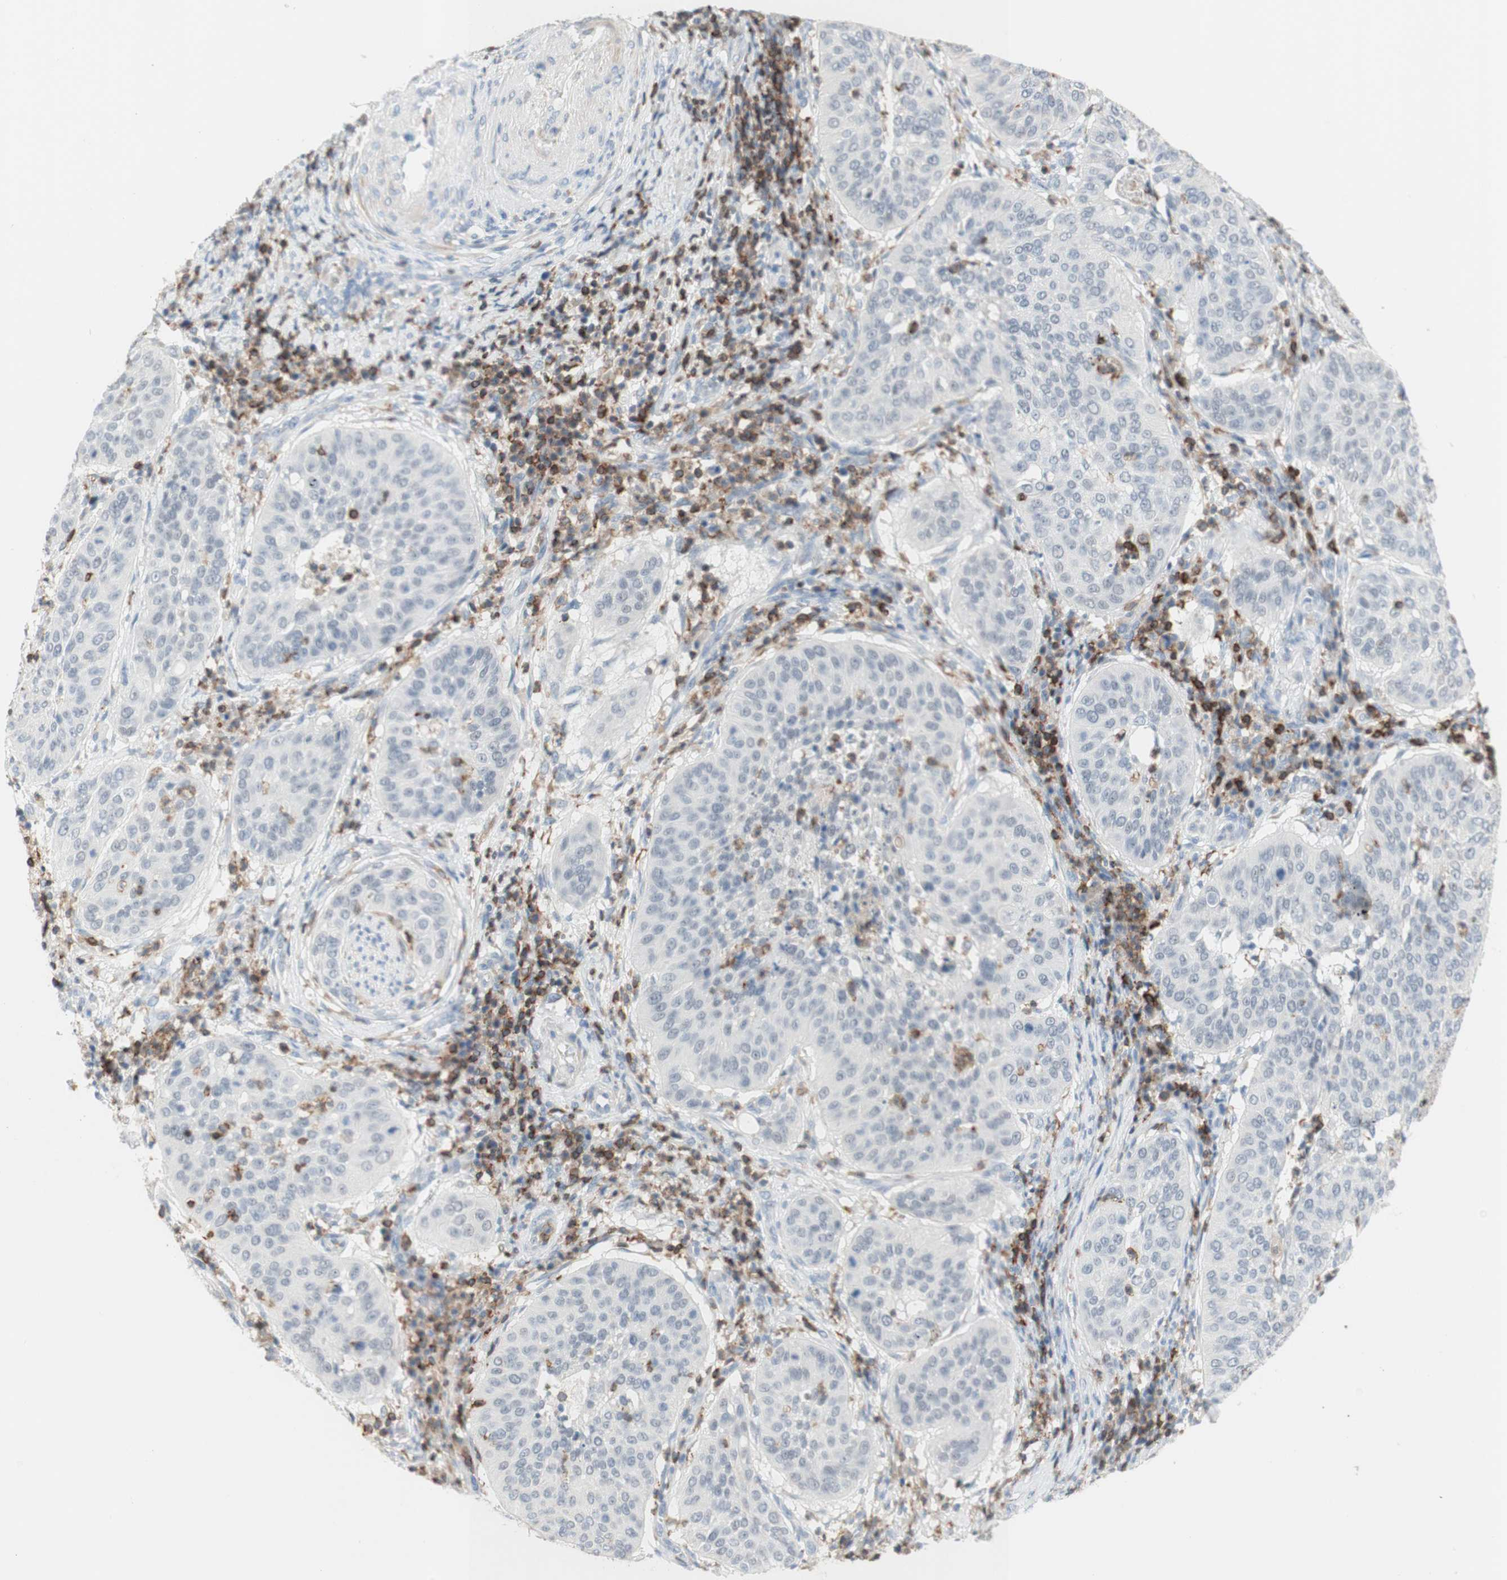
{"staining": {"intensity": "negative", "quantity": "none", "location": "none"}, "tissue": "cervical cancer", "cell_type": "Tumor cells", "image_type": "cancer", "snomed": [{"axis": "morphology", "description": "Normal tissue, NOS"}, {"axis": "morphology", "description": "Squamous cell carcinoma, NOS"}, {"axis": "topography", "description": "Cervix"}], "caption": "The image demonstrates no staining of tumor cells in cervical cancer (squamous cell carcinoma). The staining is performed using DAB (3,3'-diaminobenzidine) brown chromogen with nuclei counter-stained in using hematoxylin.", "gene": "SPINK6", "patient": {"sex": "female", "age": 39}}